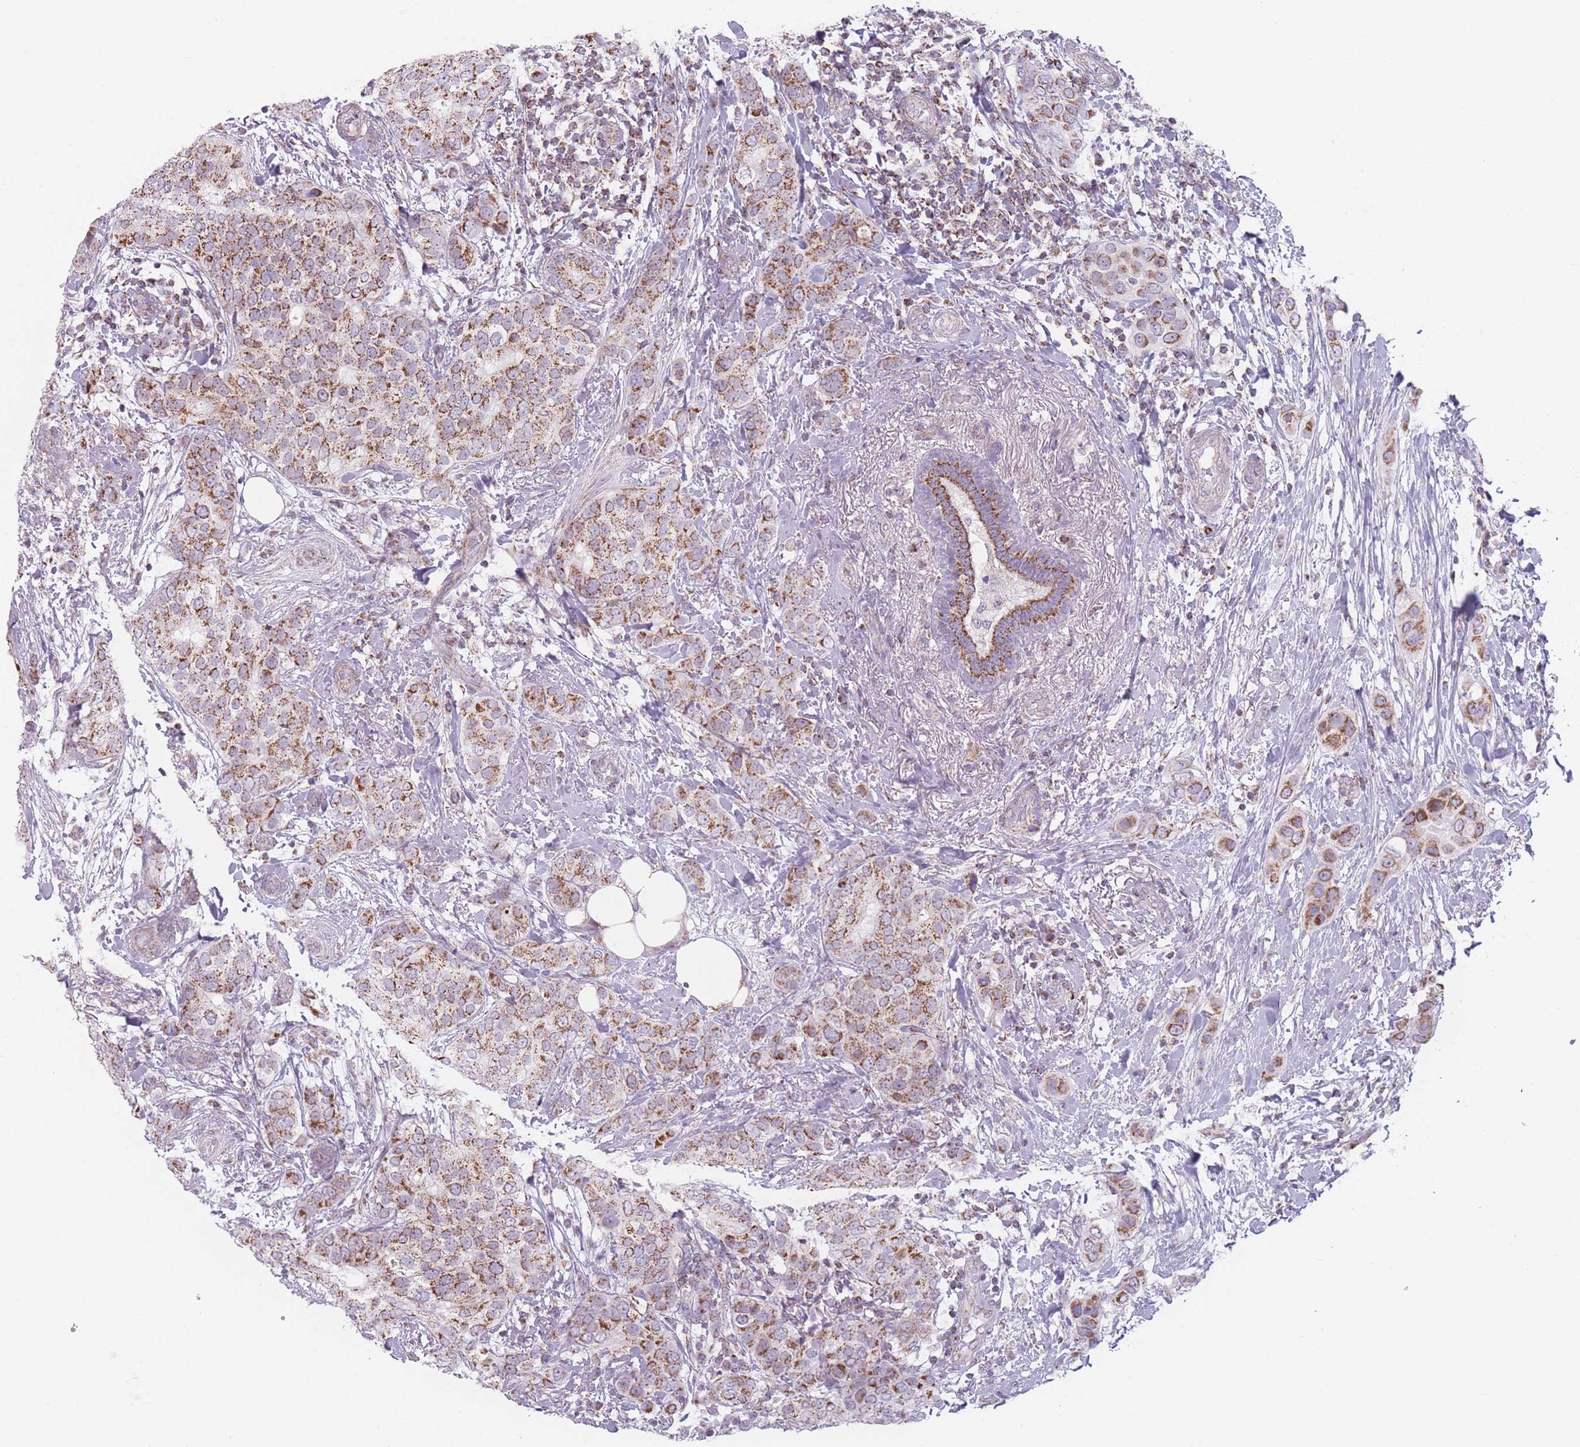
{"staining": {"intensity": "moderate", "quantity": ">75%", "location": "cytoplasmic/membranous"}, "tissue": "breast cancer", "cell_type": "Tumor cells", "image_type": "cancer", "snomed": [{"axis": "morphology", "description": "Lobular carcinoma"}, {"axis": "topography", "description": "Breast"}], "caption": "Immunohistochemical staining of human breast cancer (lobular carcinoma) exhibits medium levels of moderate cytoplasmic/membranous protein positivity in approximately >75% of tumor cells.", "gene": "DCHS1", "patient": {"sex": "female", "age": 51}}